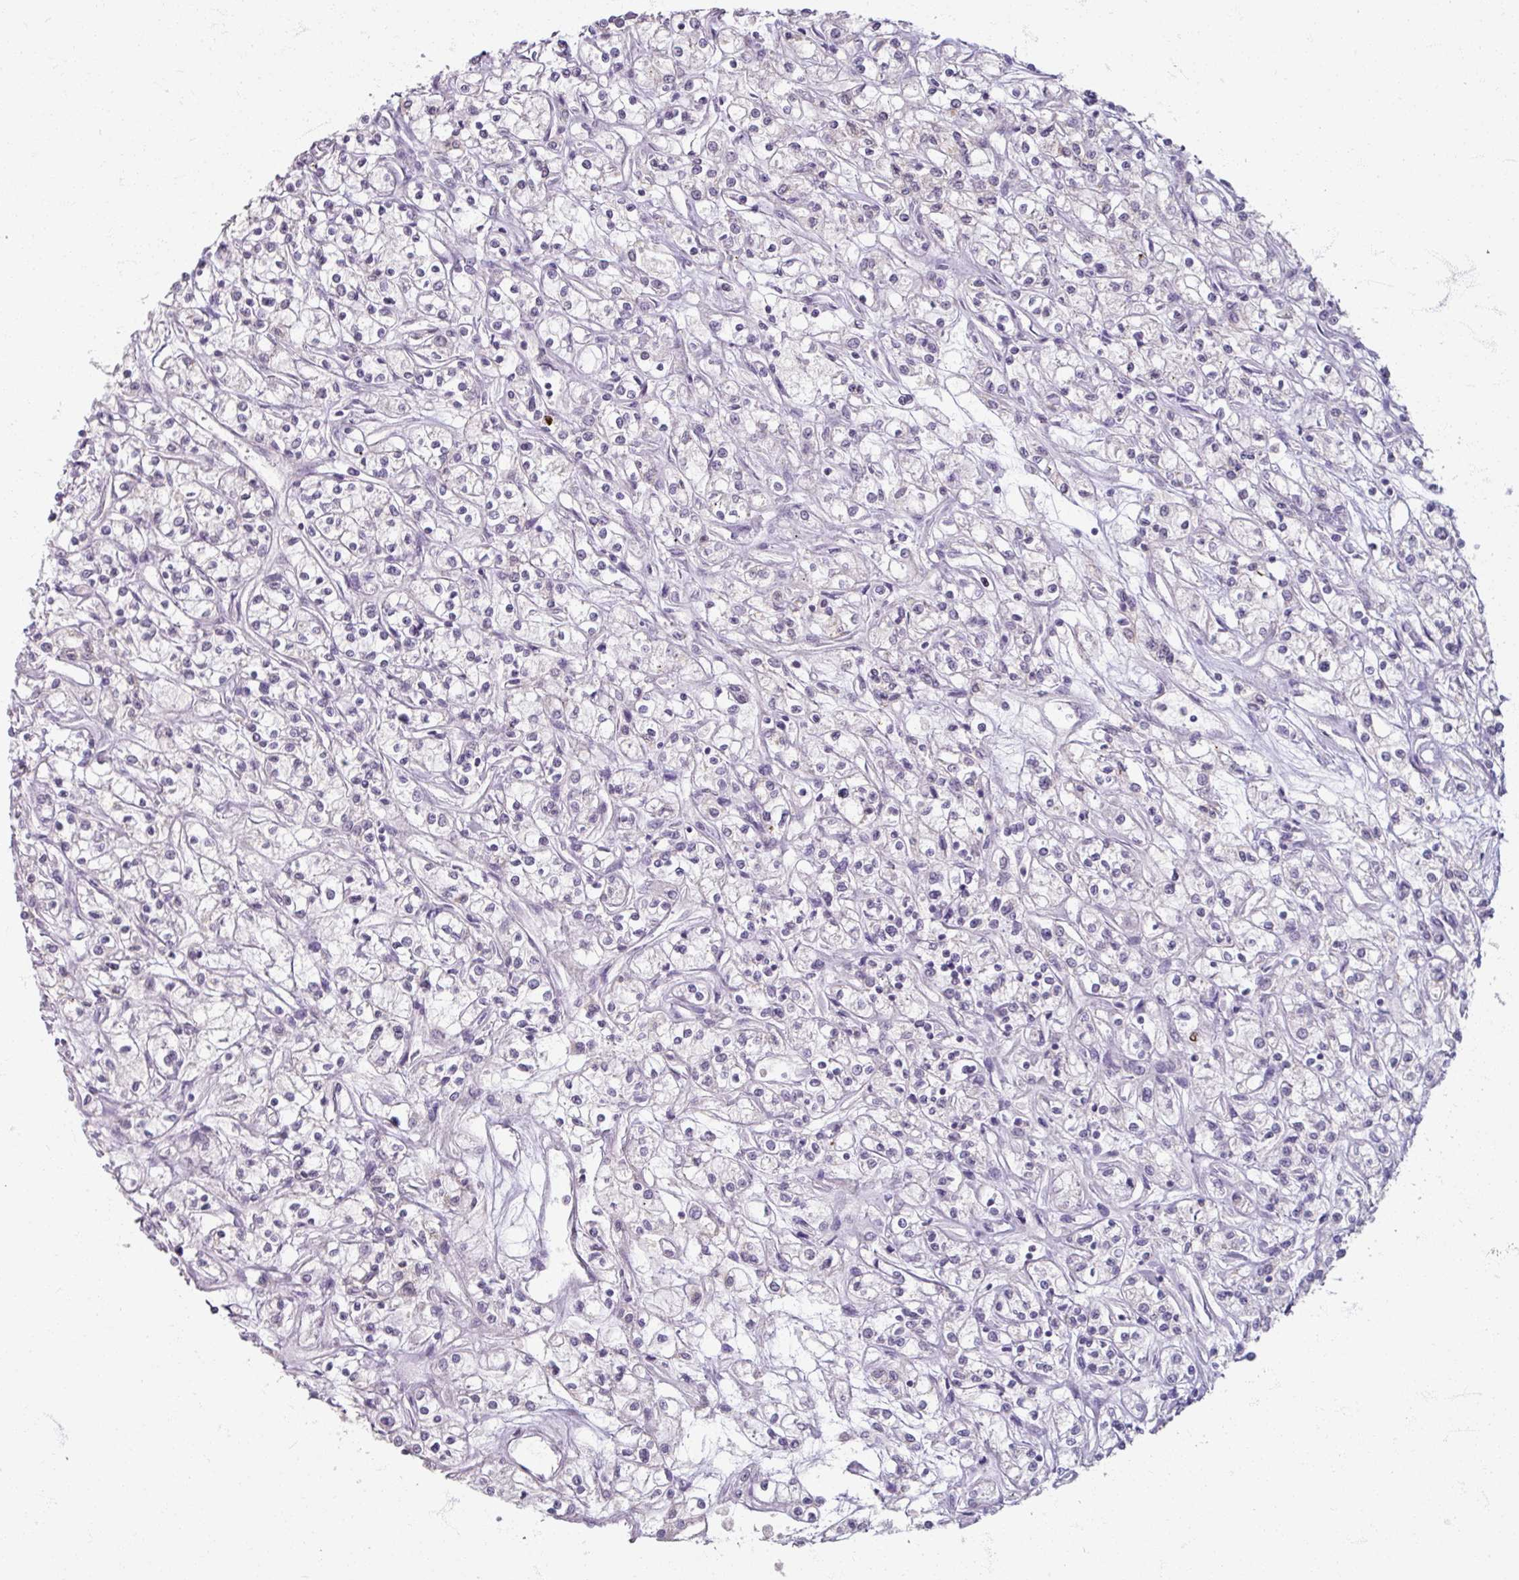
{"staining": {"intensity": "negative", "quantity": "none", "location": "none"}, "tissue": "renal cancer", "cell_type": "Tumor cells", "image_type": "cancer", "snomed": [{"axis": "morphology", "description": "Adenocarcinoma, NOS"}, {"axis": "topography", "description": "Kidney"}], "caption": "Immunohistochemical staining of human renal adenocarcinoma shows no significant expression in tumor cells.", "gene": "SOX11", "patient": {"sex": "female", "age": 59}}